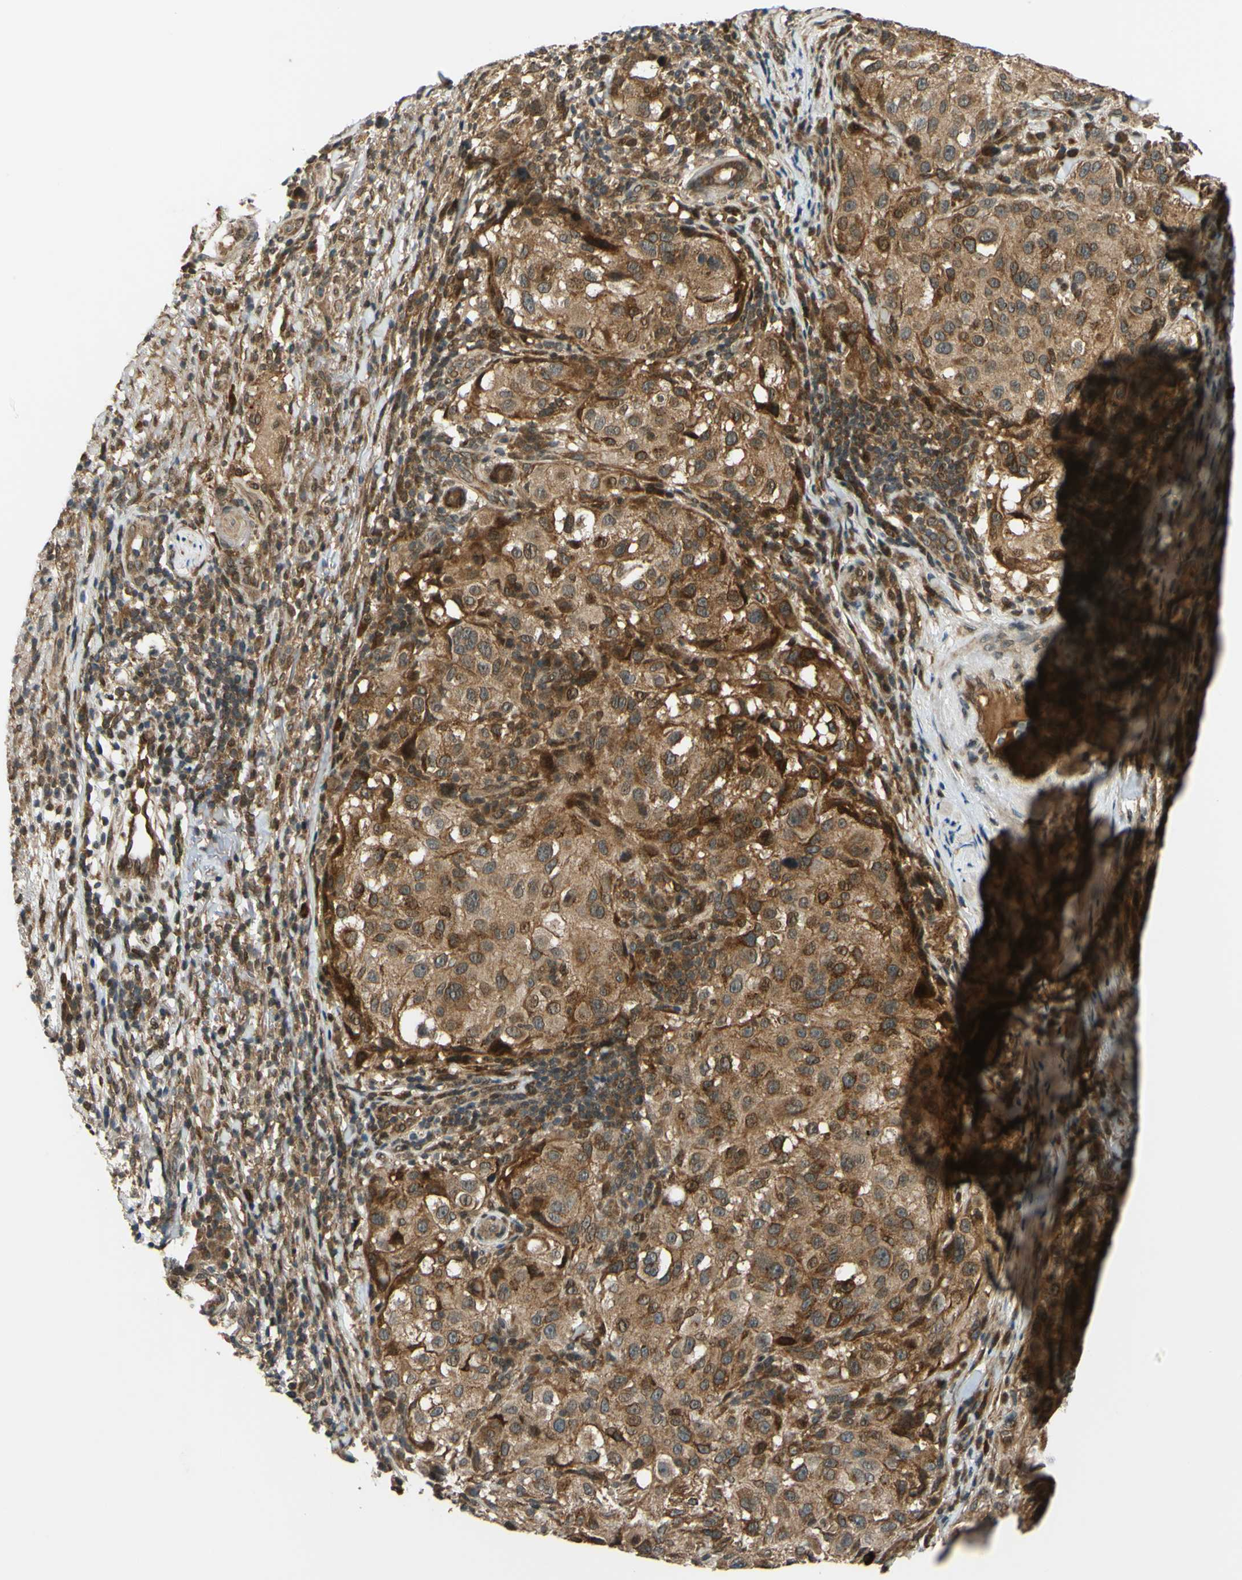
{"staining": {"intensity": "moderate", "quantity": ">75%", "location": "cytoplasmic/membranous,nuclear"}, "tissue": "melanoma", "cell_type": "Tumor cells", "image_type": "cancer", "snomed": [{"axis": "morphology", "description": "Necrosis, NOS"}, {"axis": "morphology", "description": "Malignant melanoma, NOS"}, {"axis": "topography", "description": "Skin"}], "caption": "Malignant melanoma stained for a protein (brown) demonstrates moderate cytoplasmic/membranous and nuclear positive expression in about >75% of tumor cells.", "gene": "ABCC8", "patient": {"sex": "female", "age": 87}}